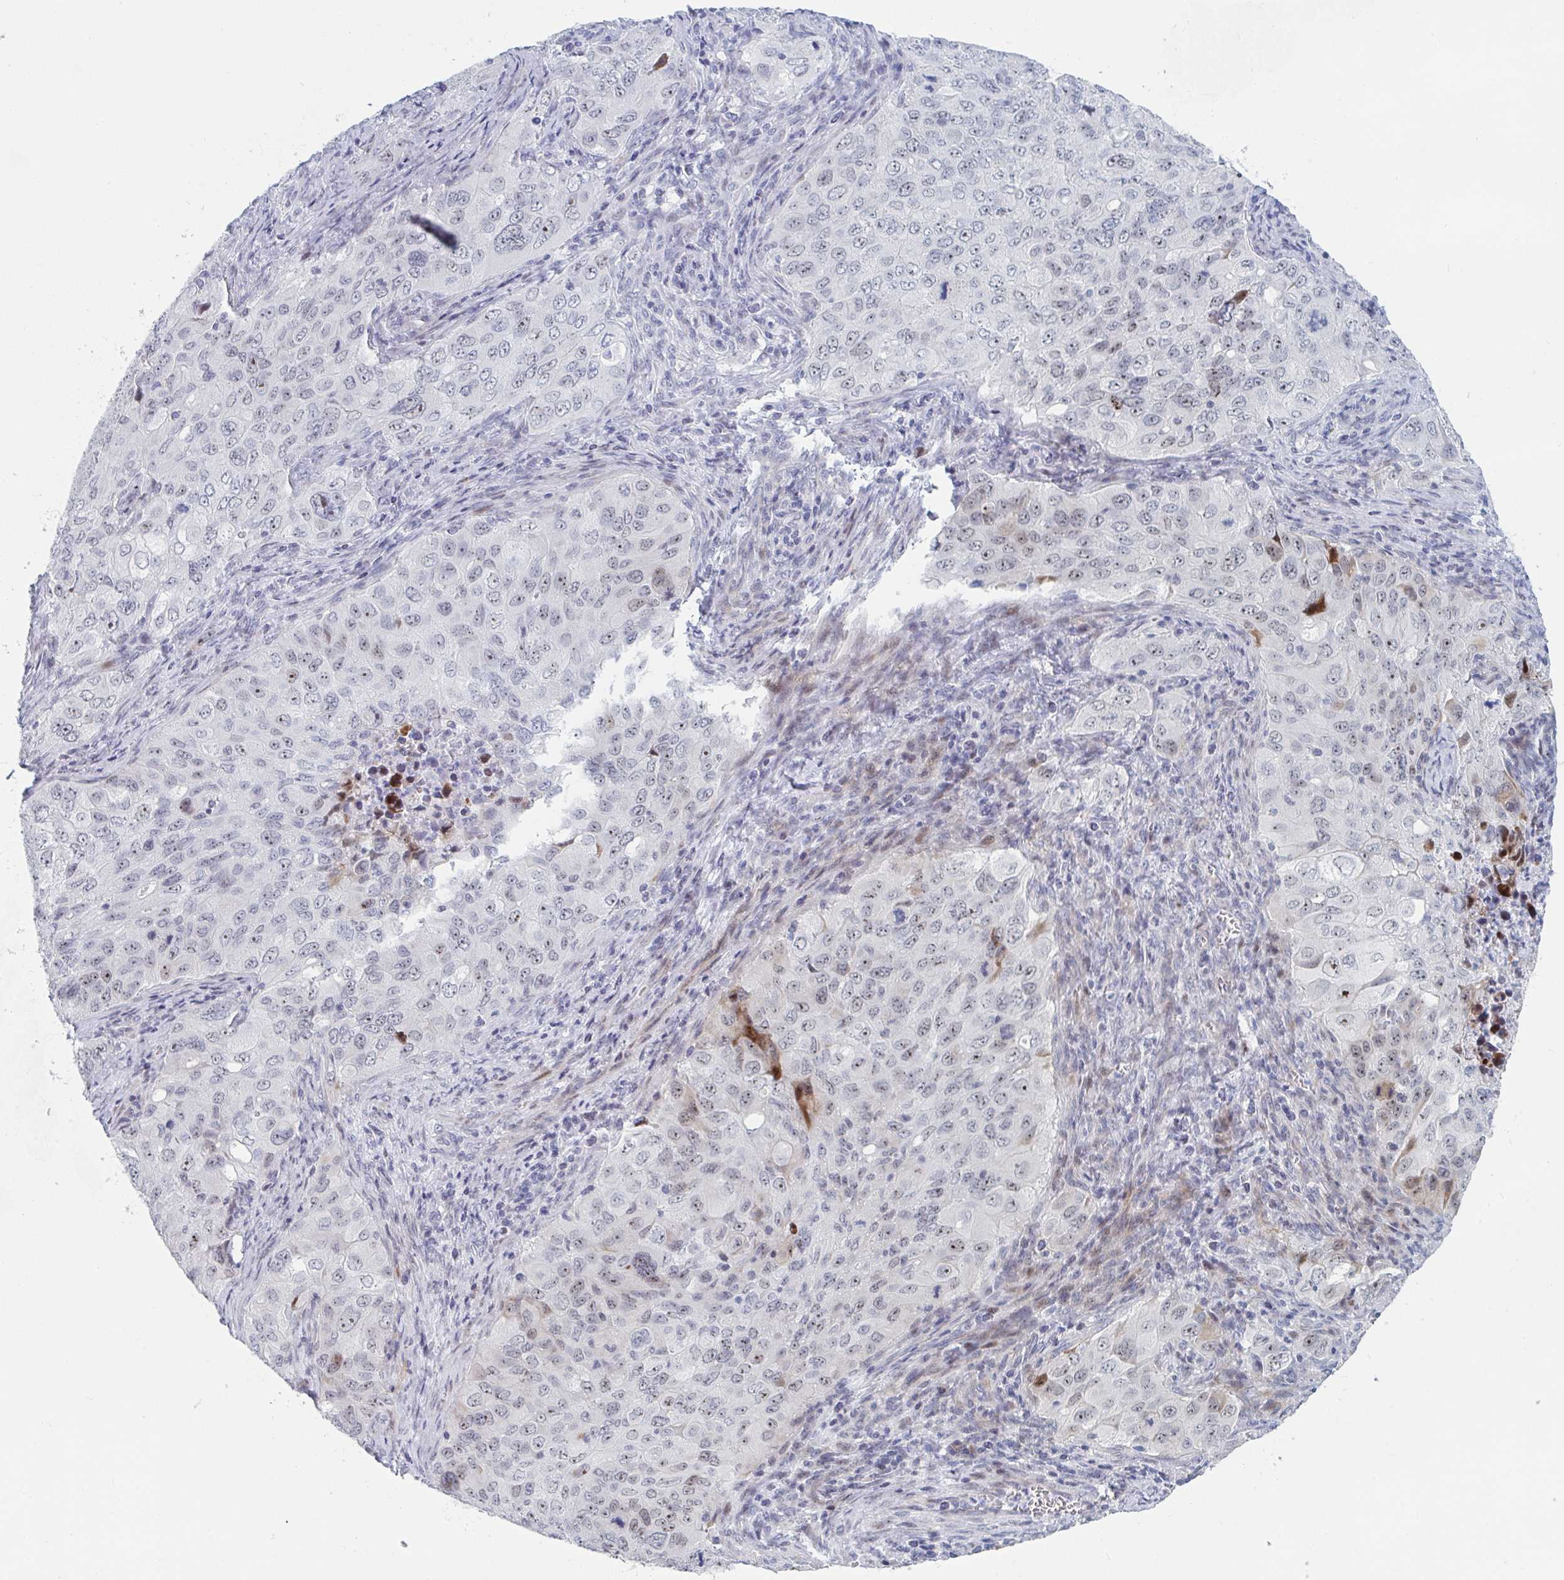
{"staining": {"intensity": "moderate", "quantity": "<25%", "location": "nuclear"}, "tissue": "lung cancer", "cell_type": "Tumor cells", "image_type": "cancer", "snomed": [{"axis": "morphology", "description": "Adenocarcinoma, NOS"}, {"axis": "morphology", "description": "Adenocarcinoma, metastatic, NOS"}, {"axis": "topography", "description": "Lymph node"}, {"axis": "topography", "description": "Lung"}], "caption": "The immunohistochemical stain shows moderate nuclear expression in tumor cells of lung cancer (metastatic adenocarcinoma) tissue.", "gene": "NR1H2", "patient": {"sex": "female", "age": 42}}